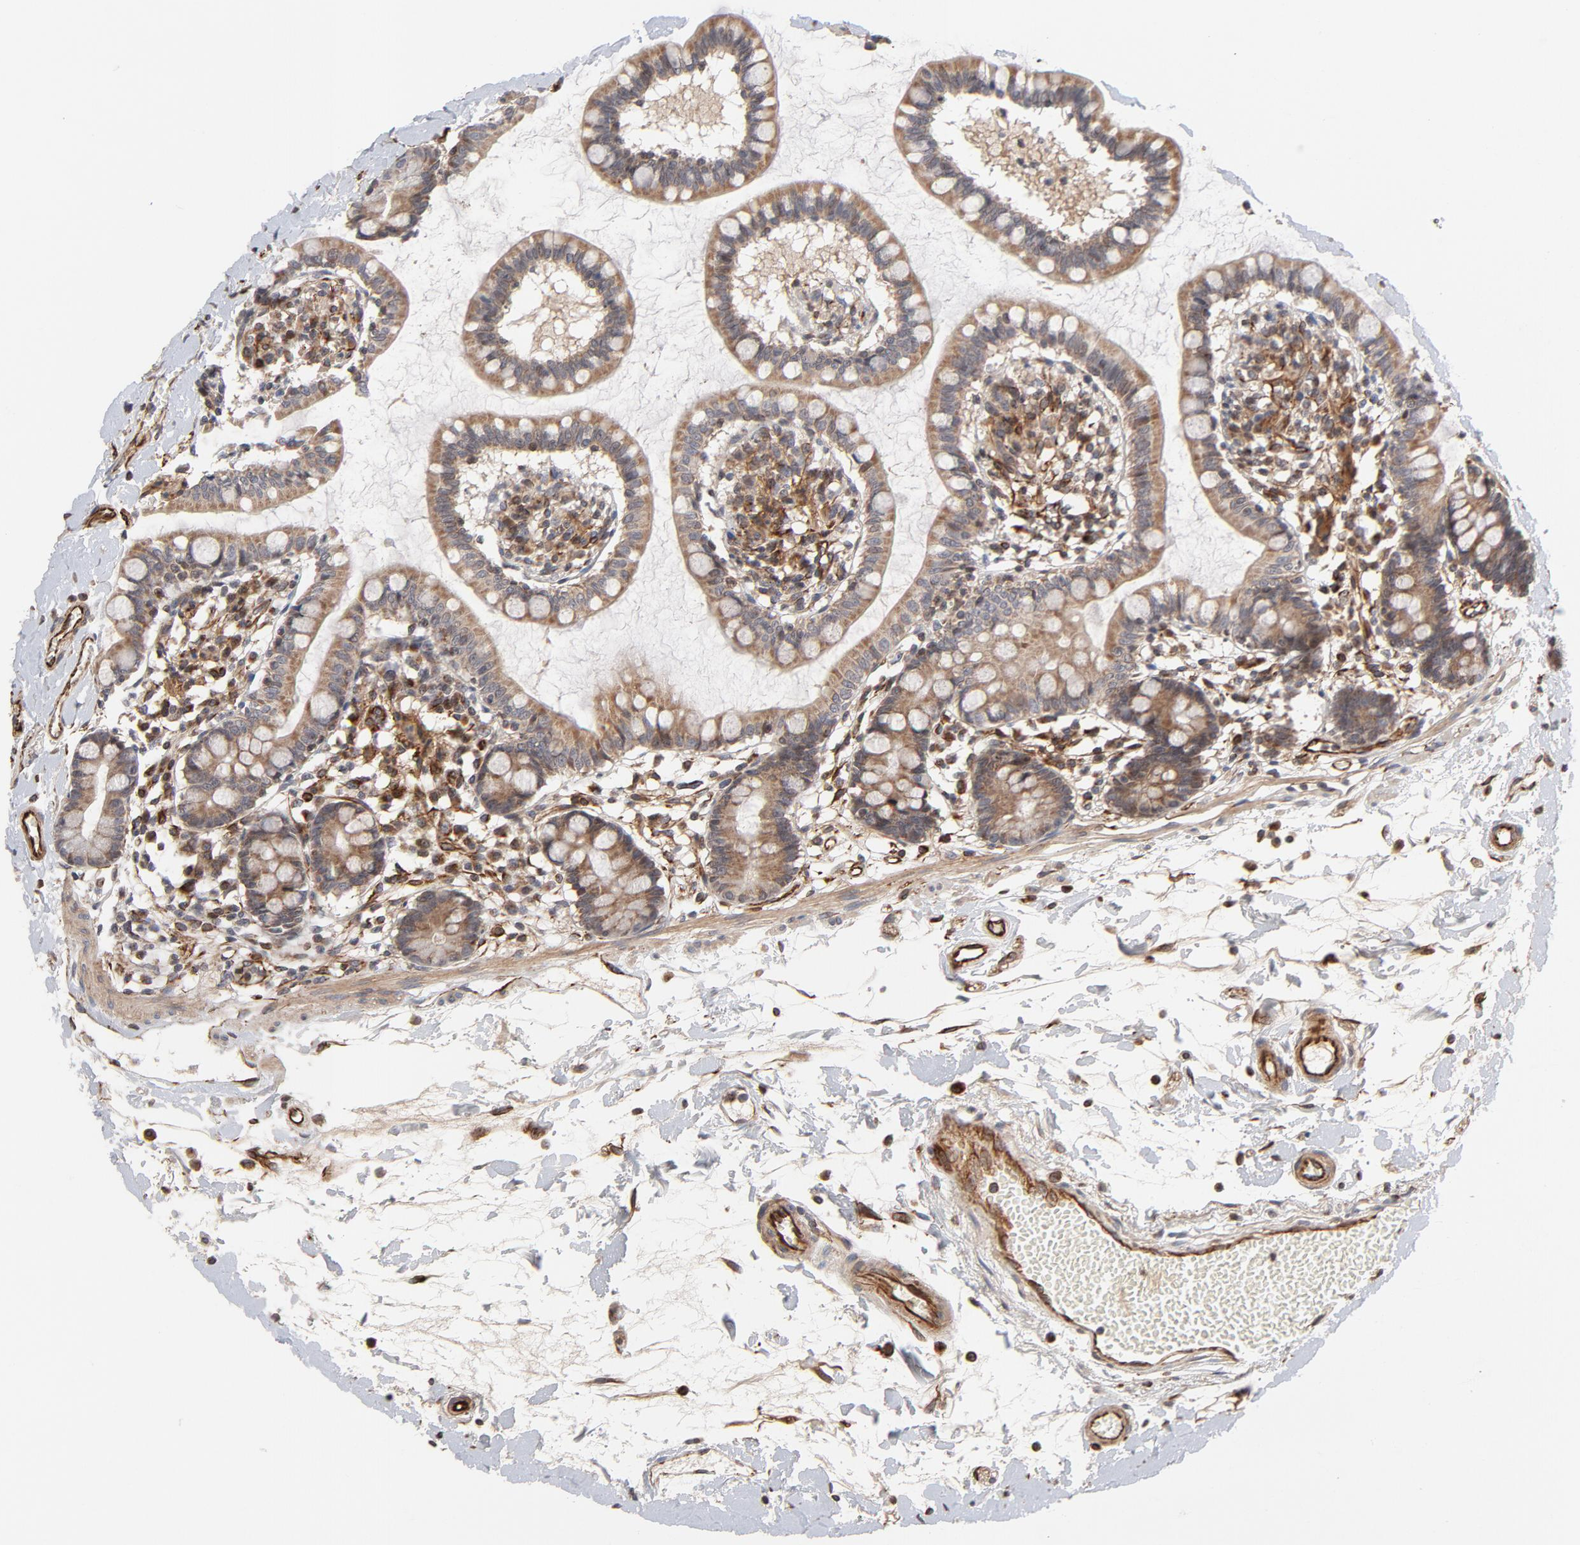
{"staining": {"intensity": "moderate", "quantity": ">75%", "location": "cytoplasmic/membranous"}, "tissue": "small intestine", "cell_type": "Glandular cells", "image_type": "normal", "snomed": [{"axis": "morphology", "description": "Normal tissue, NOS"}, {"axis": "topography", "description": "Small intestine"}], "caption": "Moderate cytoplasmic/membranous positivity is seen in approximately >75% of glandular cells in normal small intestine. The protein of interest is shown in brown color, while the nuclei are stained blue.", "gene": "DNAAF2", "patient": {"sex": "female", "age": 61}}